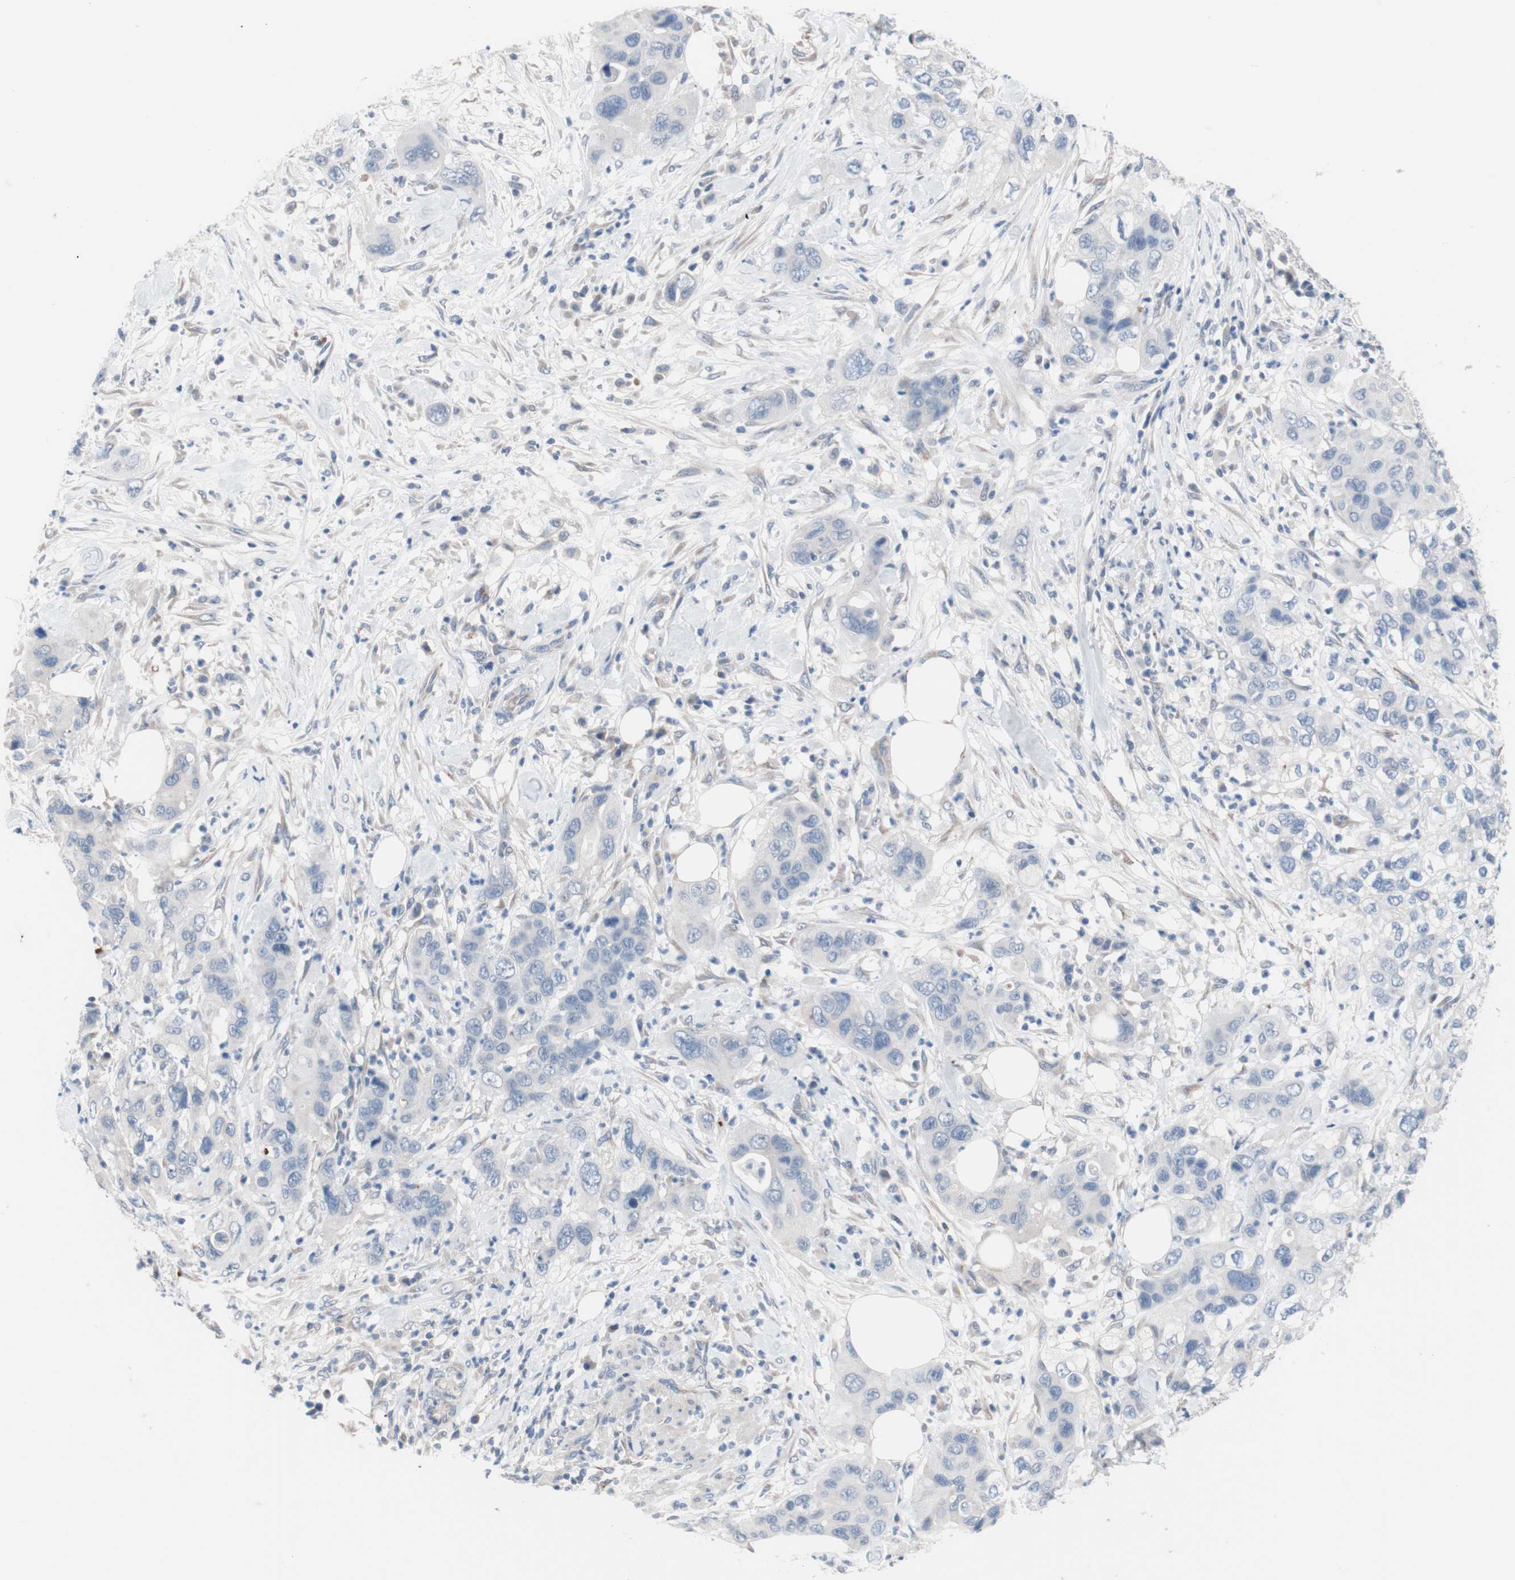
{"staining": {"intensity": "negative", "quantity": "none", "location": "none"}, "tissue": "pancreatic cancer", "cell_type": "Tumor cells", "image_type": "cancer", "snomed": [{"axis": "morphology", "description": "Adenocarcinoma, NOS"}, {"axis": "topography", "description": "Pancreas"}], "caption": "A high-resolution histopathology image shows IHC staining of adenocarcinoma (pancreatic), which displays no significant staining in tumor cells.", "gene": "ULBP1", "patient": {"sex": "female", "age": 71}}